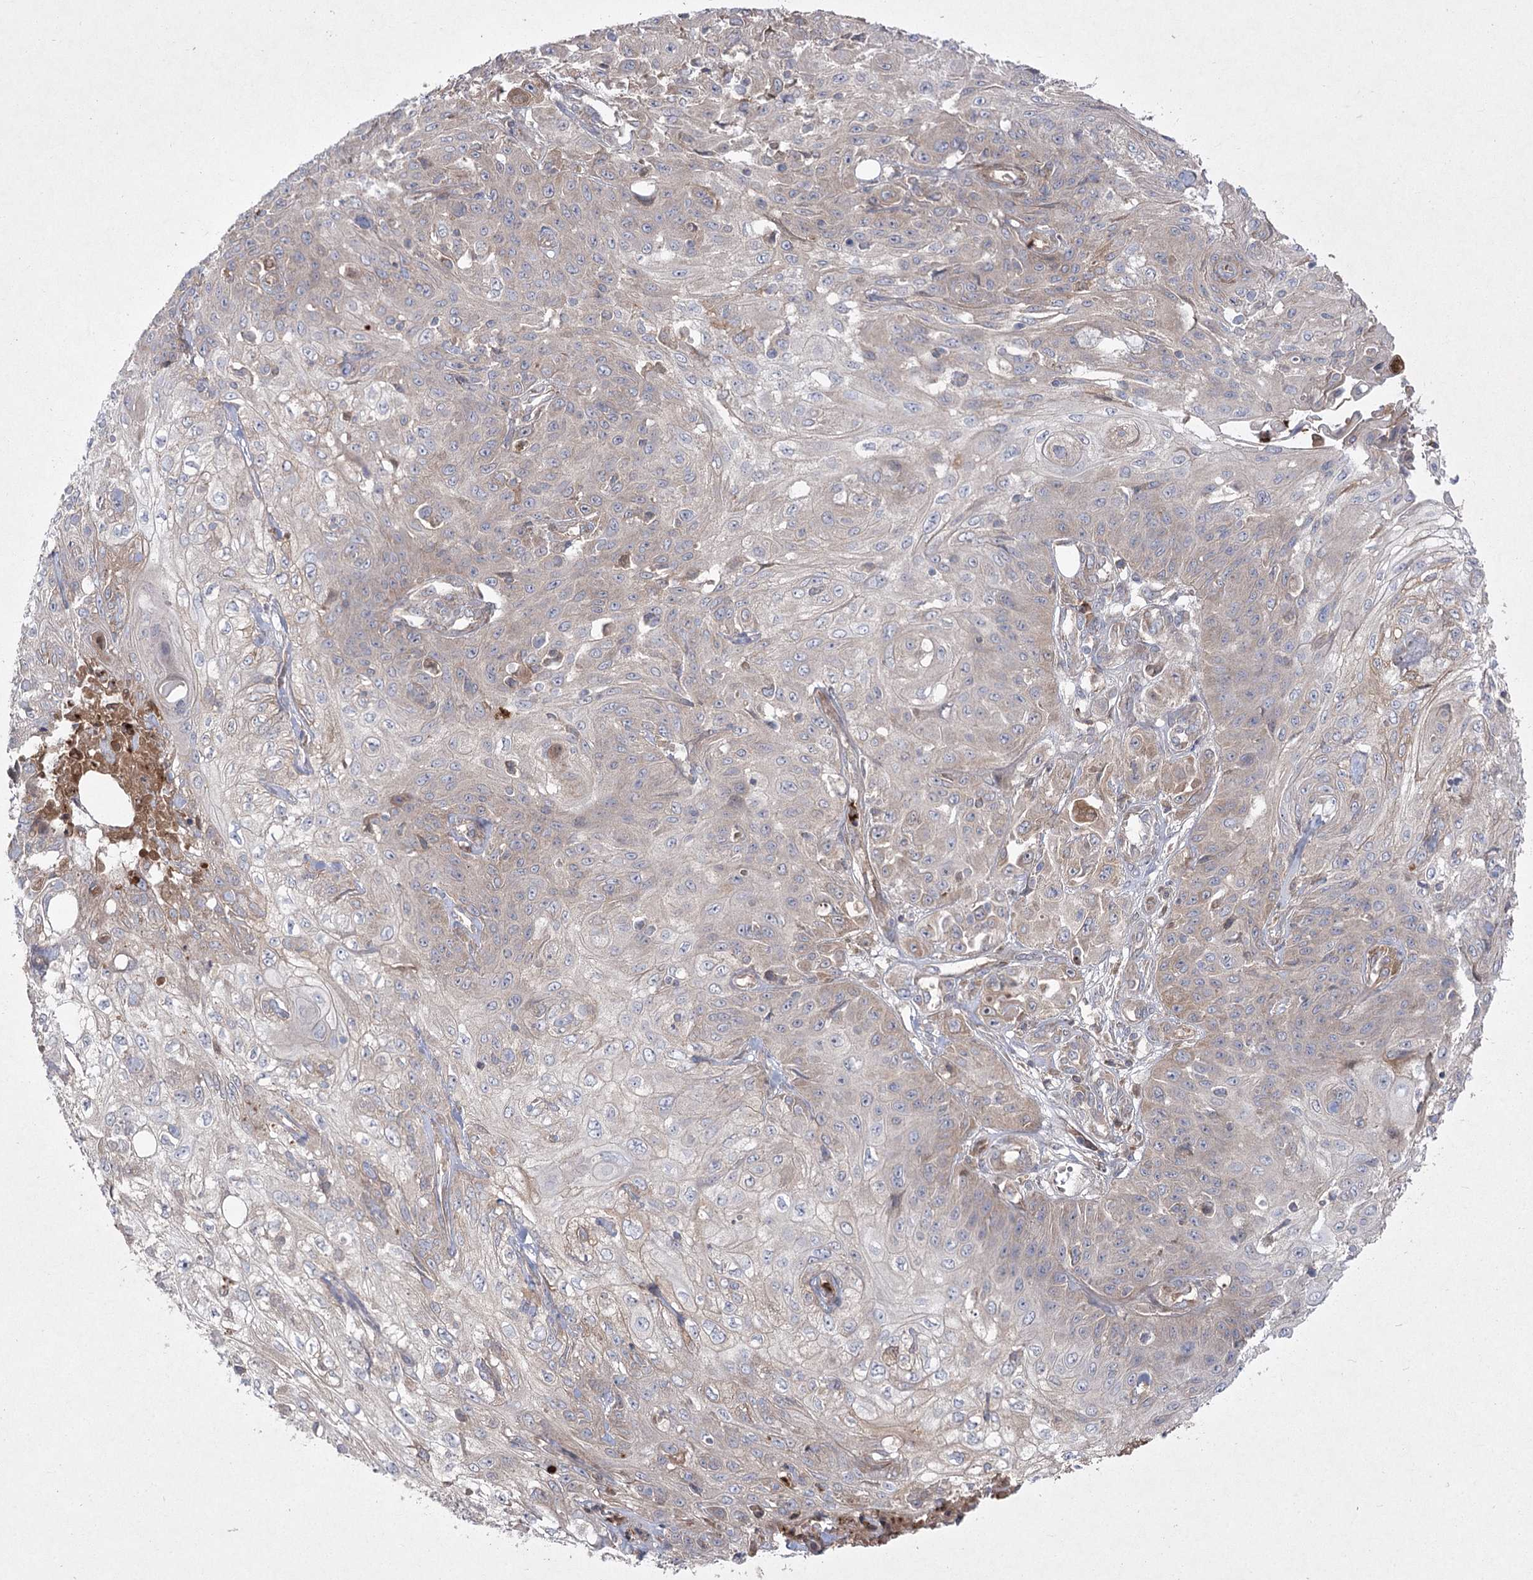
{"staining": {"intensity": "weak", "quantity": "<25%", "location": "cytoplasmic/membranous"}, "tissue": "skin cancer", "cell_type": "Tumor cells", "image_type": "cancer", "snomed": [{"axis": "morphology", "description": "Squamous cell carcinoma, NOS"}, {"axis": "morphology", "description": "Squamous cell carcinoma, metastatic, NOS"}, {"axis": "topography", "description": "Skin"}, {"axis": "topography", "description": "Lymph node"}], "caption": "Image shows no significant protein staining in tumor cells of skin metastatic squamous cell carcinoma.", "gene": "PLEKHA5", "patient": {"sex": "male", "age": 75}}